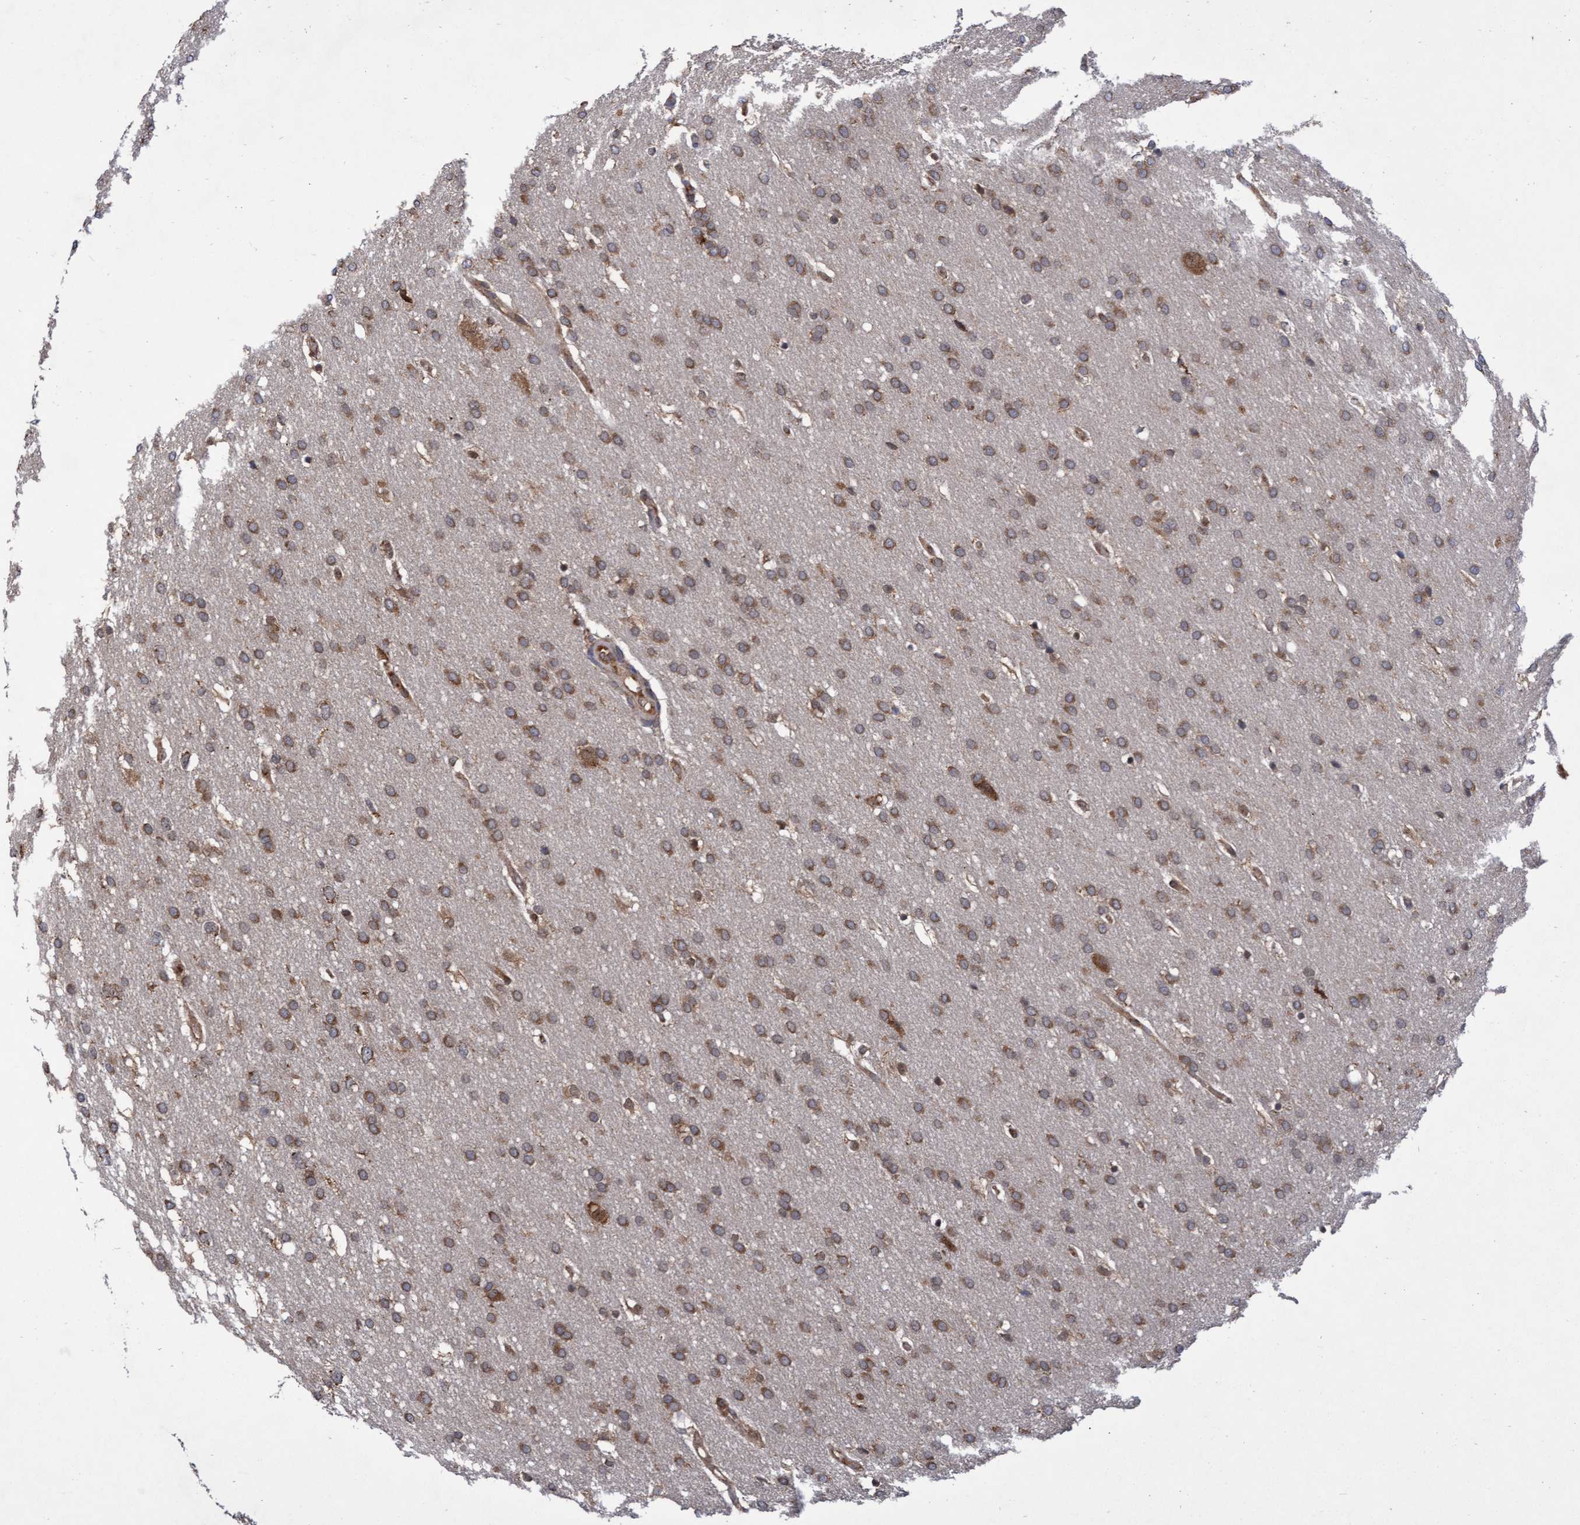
{"staining": {"intensity": "moderate", "quantity": ">75%", "location": "cytoplasmic/membranous"}, "tissue": "glioma", "cell_type": "Tumor cells", "image_type": "cancer", "snomed": [{"axis": "morphology", "description": "Glioma, malignant, Low grade"}, {"axis": "topography", "description": "Brain"}], "caption": "A high-resolution image shows immunohistochemistry staining of malignant glioma (low-grade), which demonstrates moderate cytoplasmic/membranous expression in approximately >75% of tumor cells.", "gene": "ABCF2", "patient": {"sex": "female", "age": 37}}